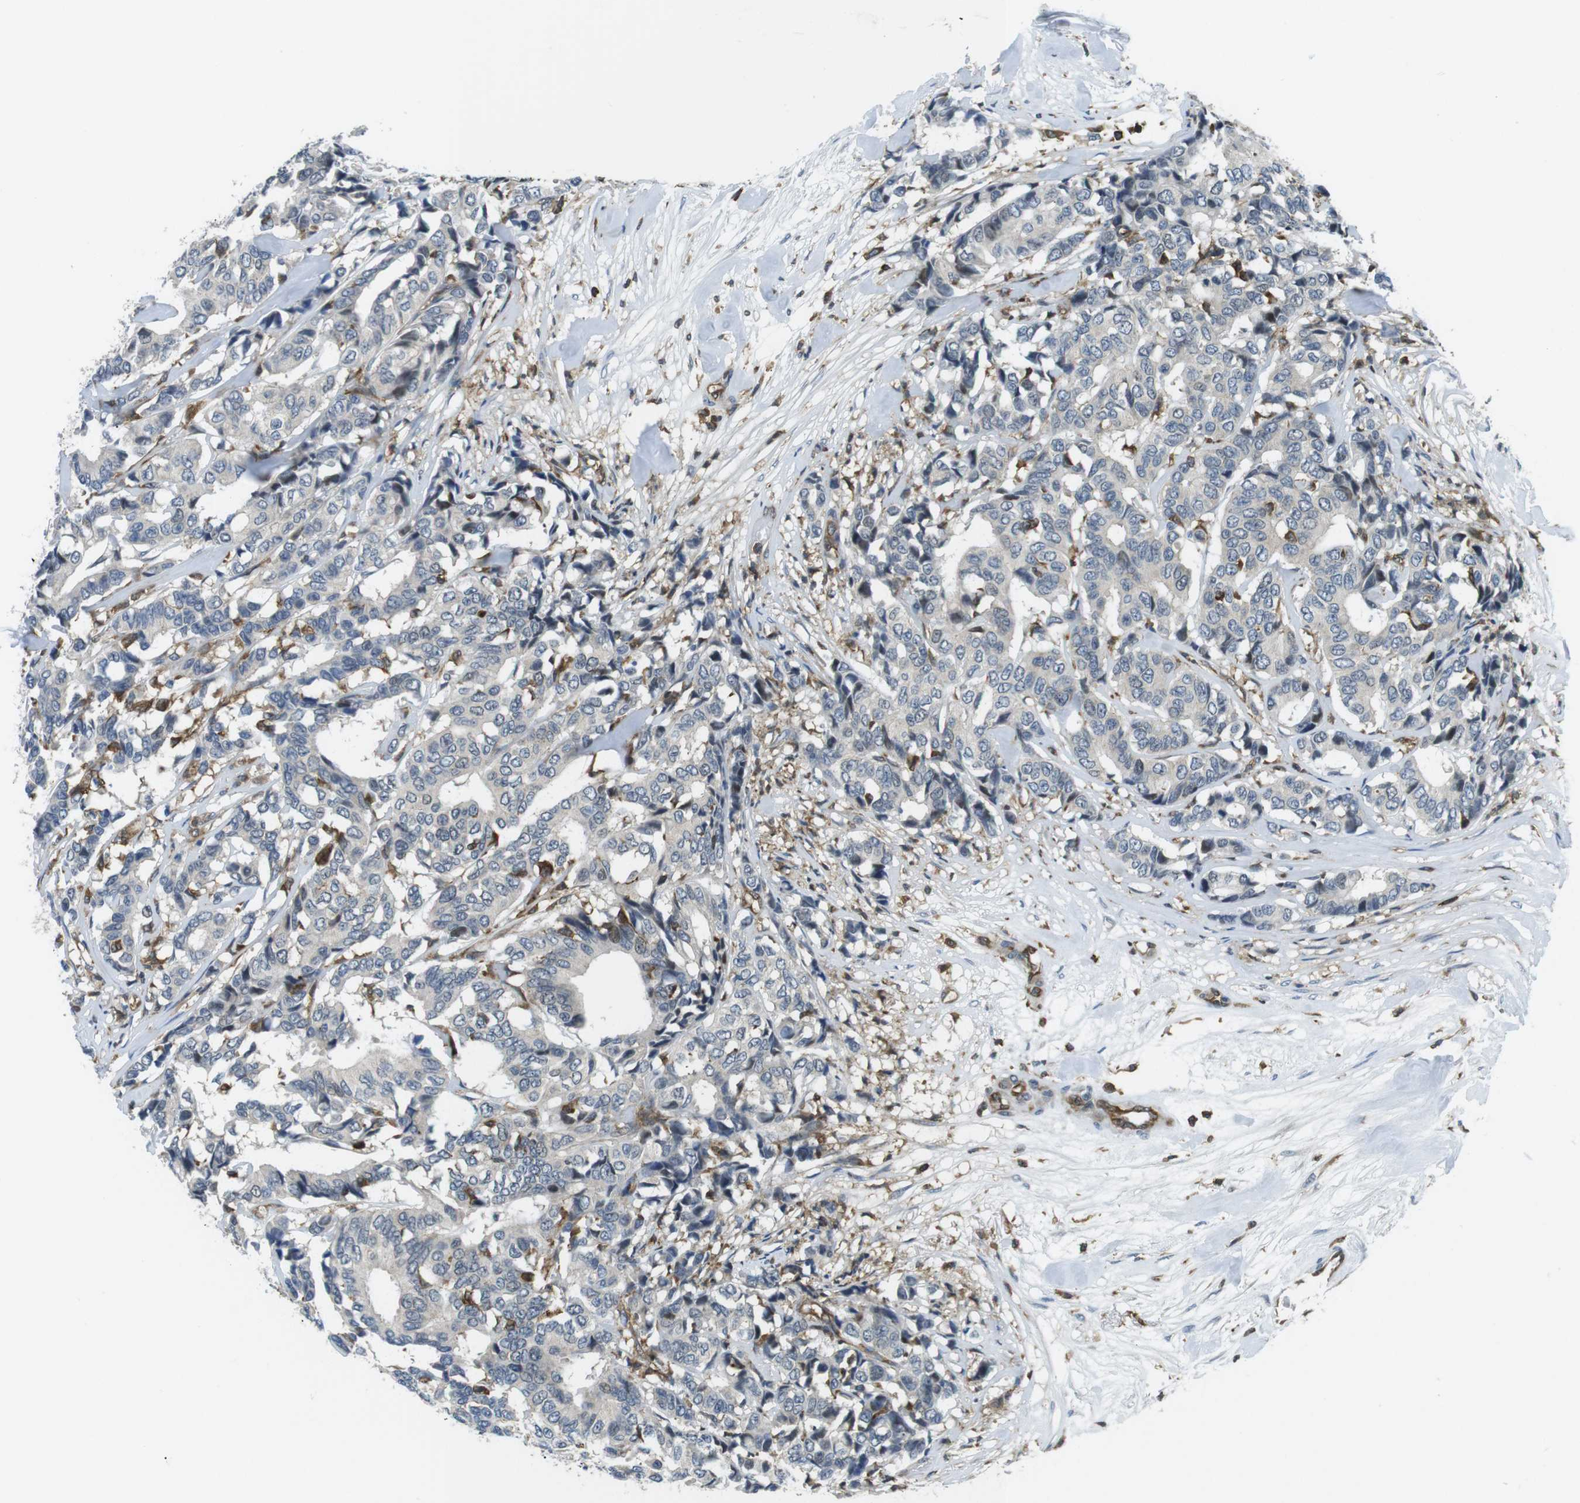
{"staining": {"intensity": "negative", "quantity": "none", "location": "none"}, "tissue": "breast cancer", "cell_type": "Tumor cells", "image_type": "cancer", "snomed": [{"axis": "morphology", "description": "Duct carcinoma"}, {"axis": "topography", "description": "Breast"}], "caption": "This is a photomicrograph of IHC staining of invasive ductal carcinoma (breast), which shows no staining in tumor cells.", "gene": "STK10", "patient": {"sex": "female", "age": 87}}